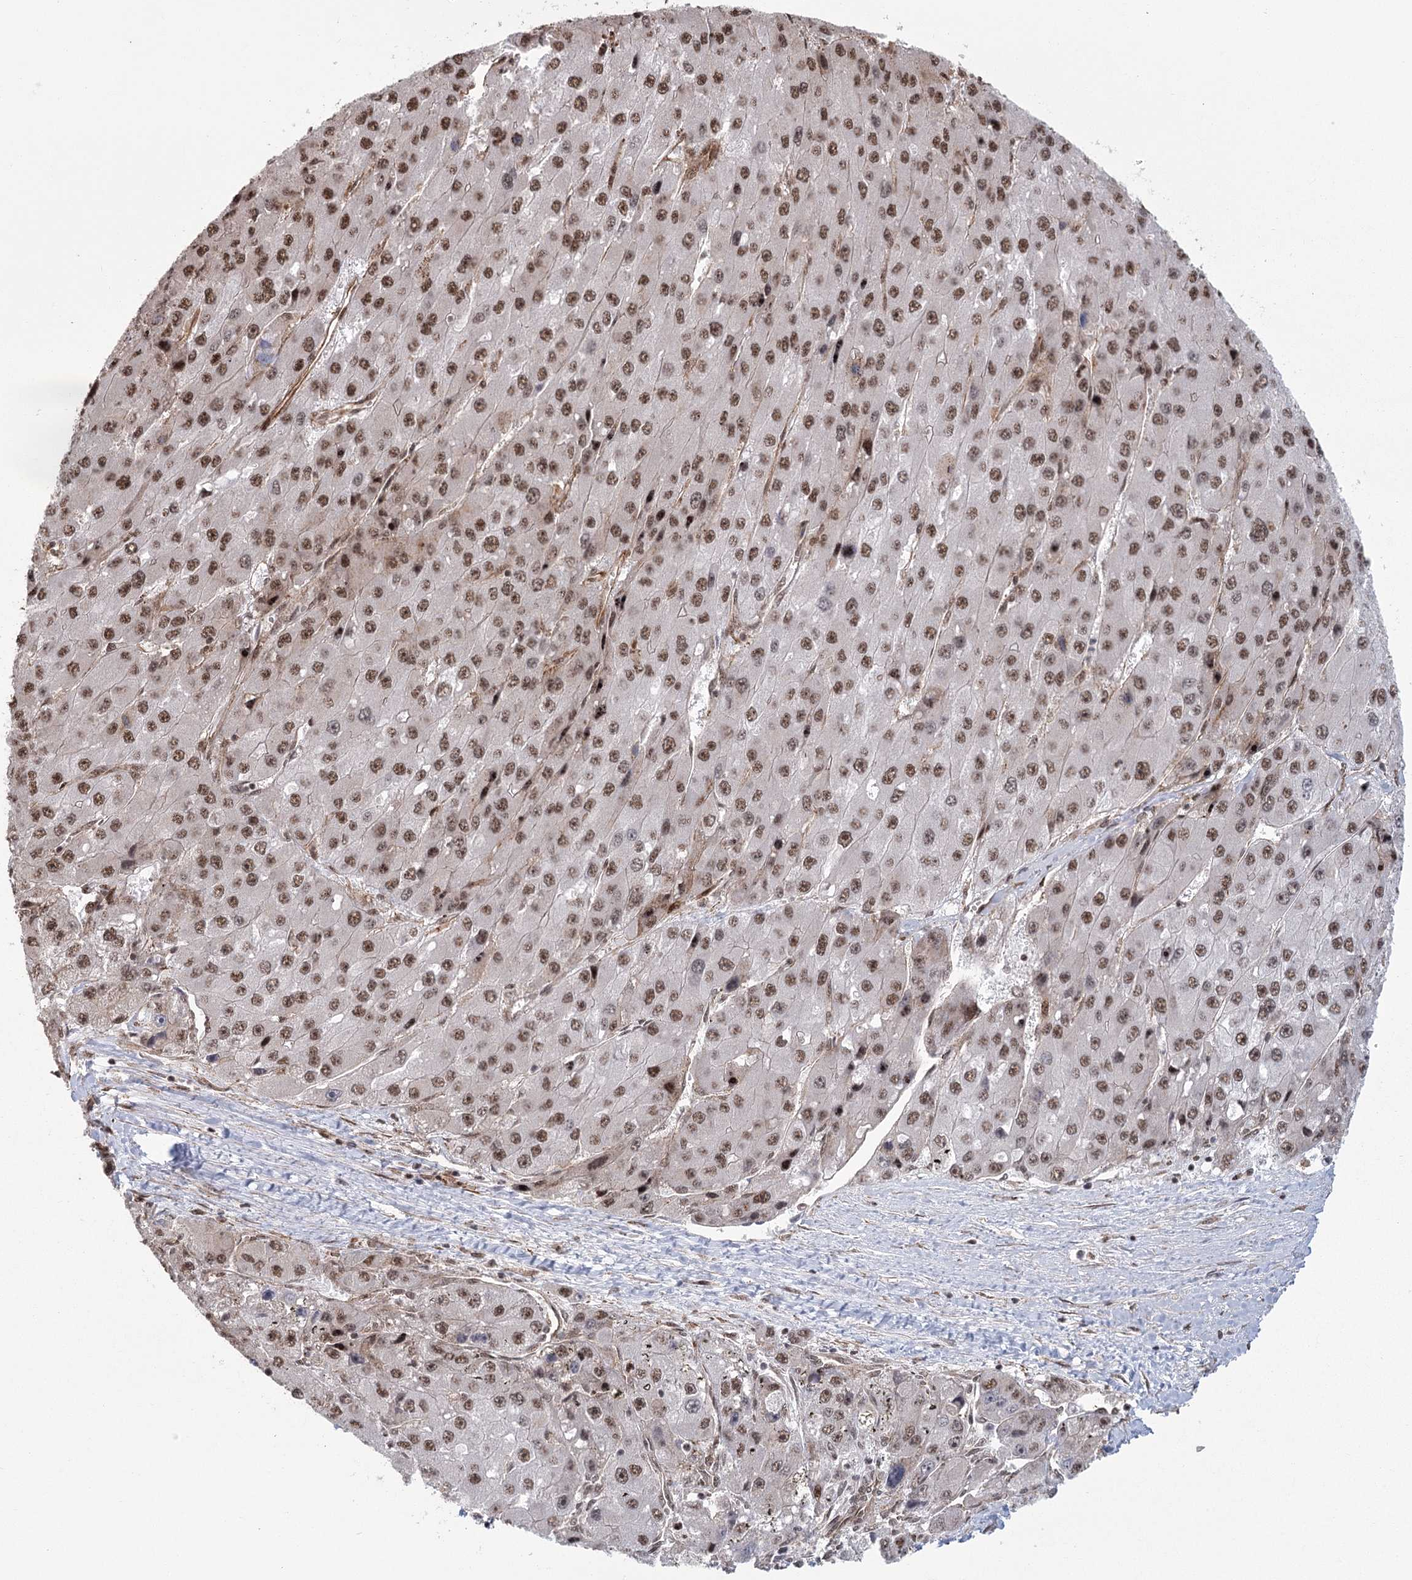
{"staining": {"intensity": "moderate", "quantity": ">75%", "location": "nuclear"}, "tissue": "liver cancer", "cell_type": "Tumor cells", "image_type": "cancer", "snomed": [{"axis": "morphology", "description": "Carcinoma, Hepatocellular, NOS"}, {"axis": "topography", "description": "Liver"}], "caption": "High-magnification brightfield microscopy of liver cancer (hepatocellular carcinoma) stained with DAB (brown) and counterstained with hematoxylin (blue). tumor cells exhibit moderate nuclear expression is identified in approximately>75% of cells.", "gene": "PARM1", "patient": {"sex": "female", "age": 73}}